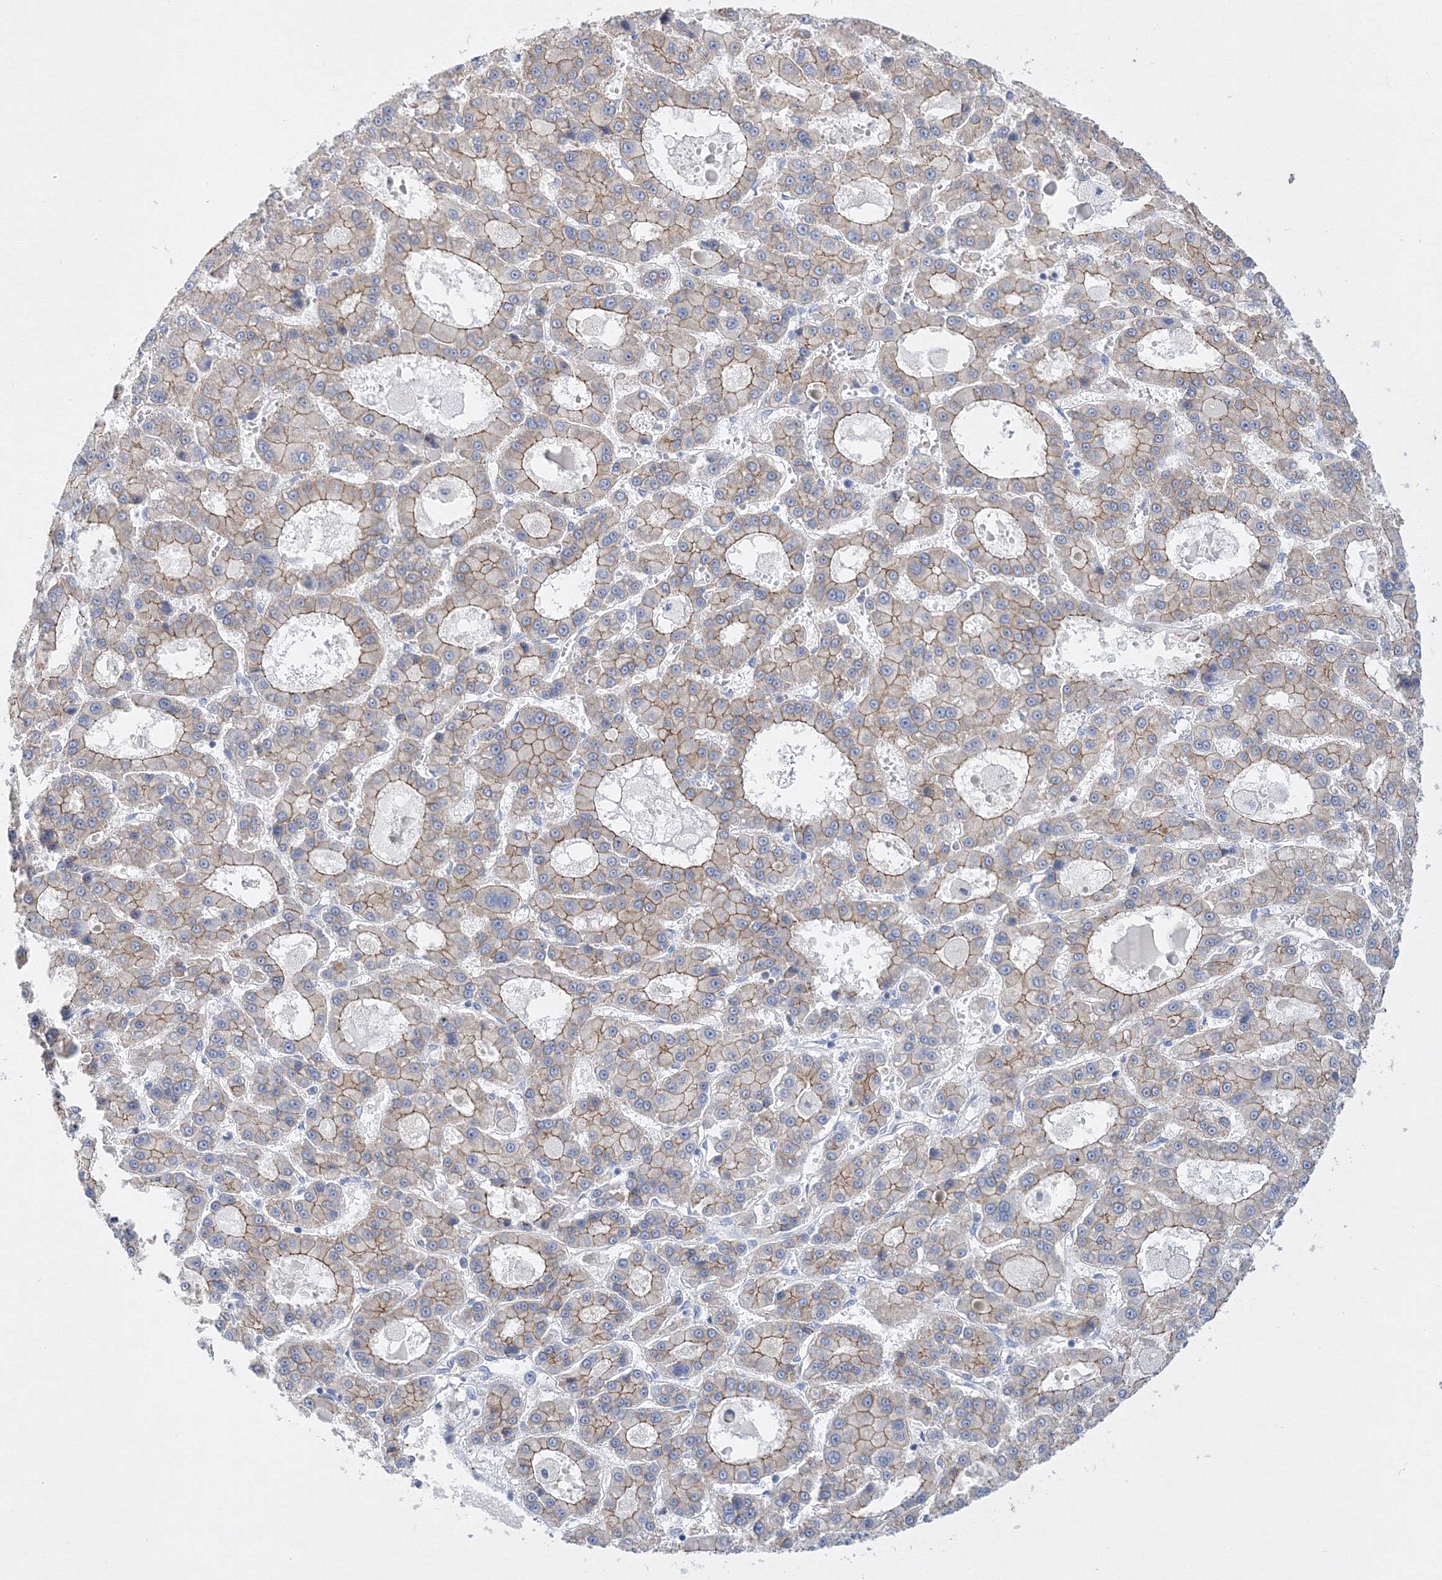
{"staining": {"intensity": "moderate", "quantity": "25%-75%", "location": "cytoplasmic/membranous"}, "tissue": "liver cancer", "cell_type": "Tumor cells", "image_type": "cancer", "snomed": [{"axis": "morphology", "description": "Carcinoma, Hepatocellular, NOS"}, {"axis": "topography", "description": "Liver"}], "caption": "Protein staining of liver hepatocellular carcinoma tissue displays moderate cytoplasmic/membranous expression in about 25%-75% of tumor cells.", "gene": "AASDH", "patient": {"sex": "male", "age": 70}}